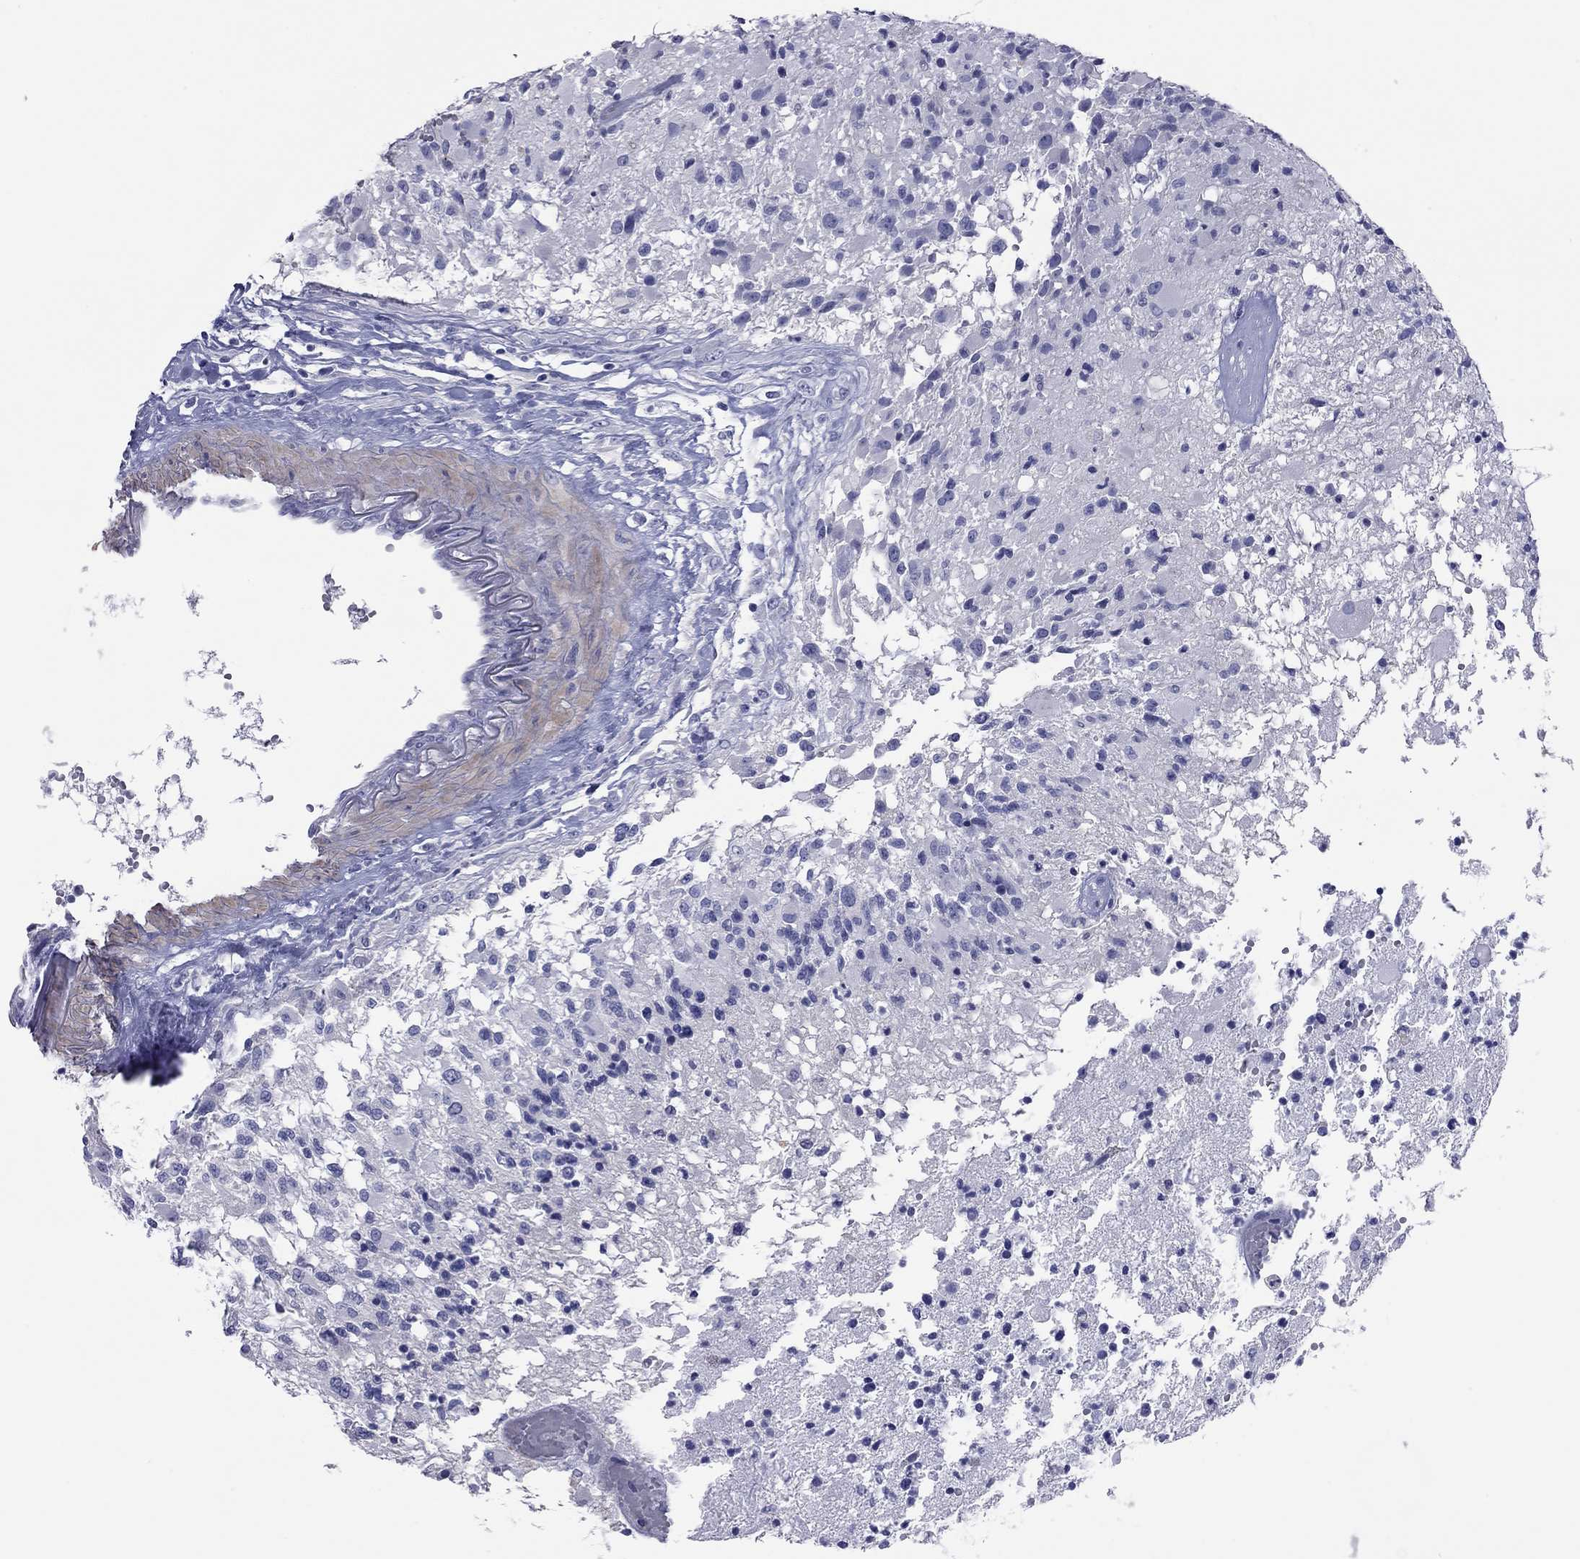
{"staining": {"intensity": "negative", "quantity": "none", "location": "none"}, "tissue": "glioma", "cell_type": "Tumor cells", "image_type": "cancer", "snomed": [{"axis": "morphology", "description": "Glioma, malignant, High grade"}, {"axis": "topography", "description": "Brain"}], "caption": "Protein analysis of glioma reveals no significant expression in tumor cells. Nuclei are stained in blue.", "gene": "ACTL7B", "patient": {"sex": "female", "age": 63}}